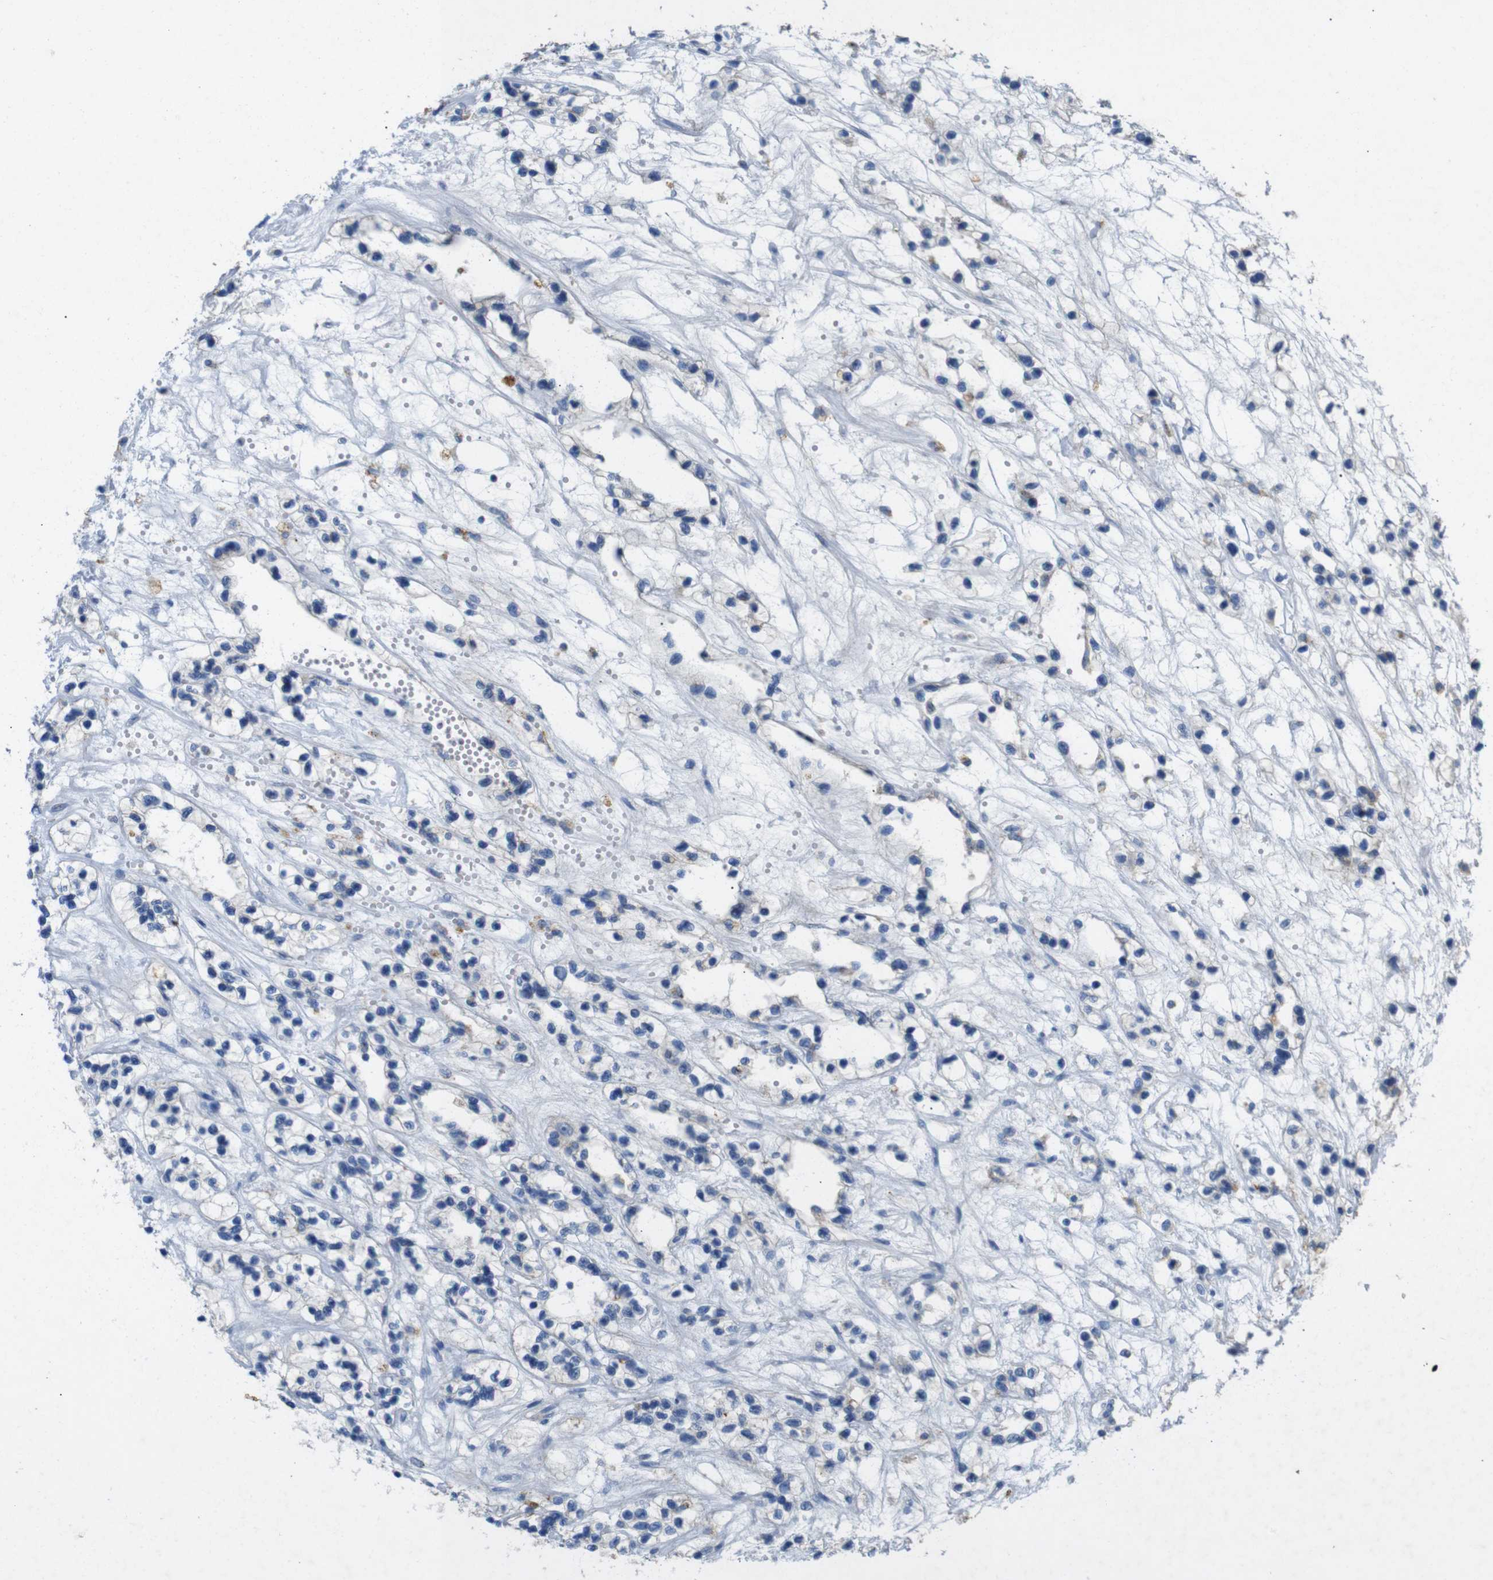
{"staining": {"intensity": "negative", "quantity": "none", "location": "none"}, "tissue": "renal cancer", "cell_type": "Tumor cells", "image_type": "cancer", "snomed": [{"axis": "morphology", "description": "Adenocarcinoma, NOS"}, {"axis": "topography", "description": "Kidney"}], "caption": "An immunohistochemistry (IHC) micrograph of renal adenocarcinoma is shown. There is no staining in tumor cells of renal adenocarcinoma.", "gene": "NHLRC3", "patient": {"sex": "female", "age": 57}}